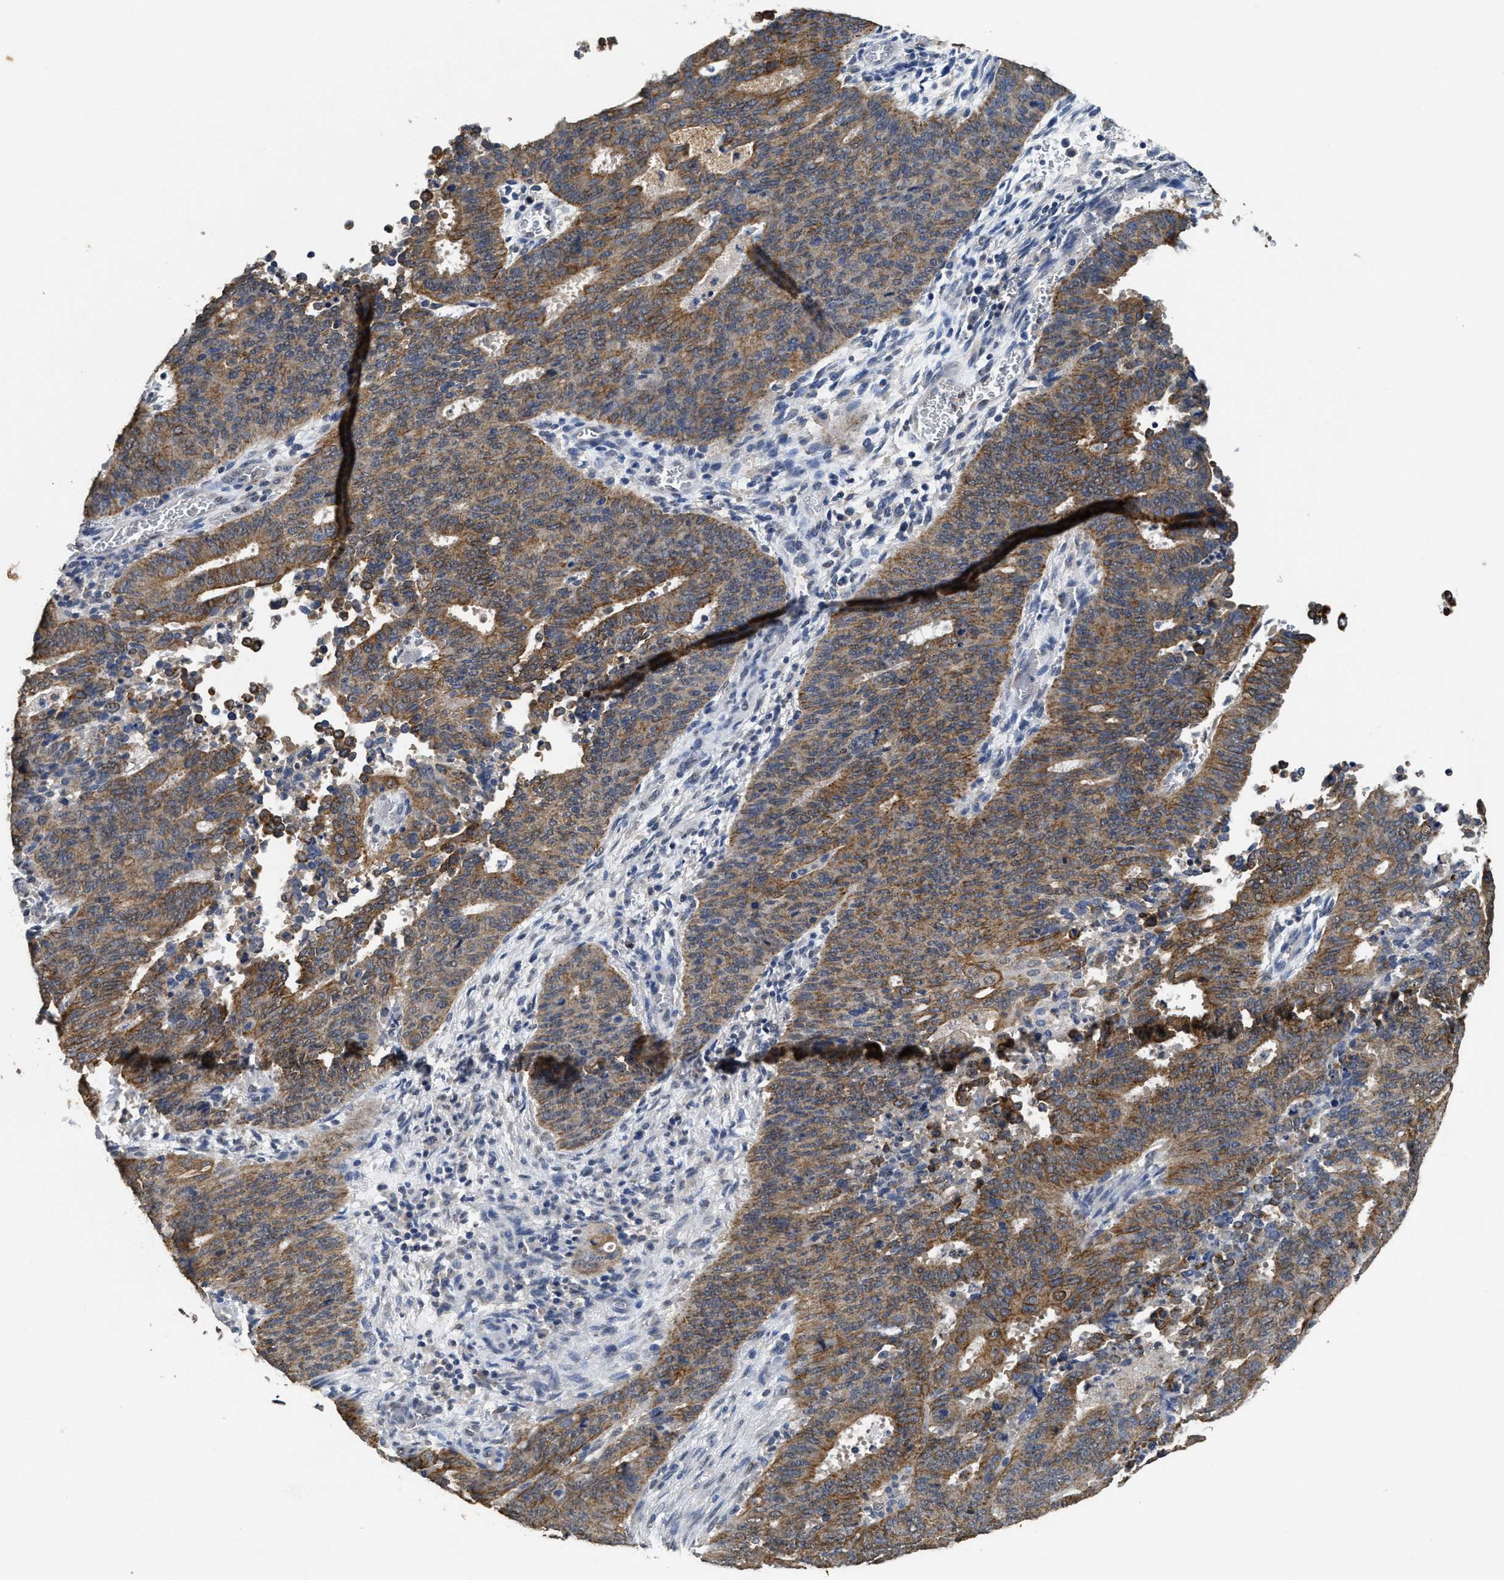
{"staining": {"intensity": "strong", "quantity": ">75%", "location": "cytoplasmic/membranous"}, "tissue": "cervical cancer", "cell_type": "Tumor cells", "image_type": "cancer", "snomed": [{"axis": "morphology", "description": "Adenocarcinoma, NOS"}, {"axis": "topography", "description": "Cervix"}], "caption": "IHC of cervical cancer (adenocarcinoma) demonstrates high levels of strong cytoplasmic/membranous positivity in approximately >75% of tumor cells.", "gene": "CTNNA1", "patient": {"sex": "female", "age": 44}}